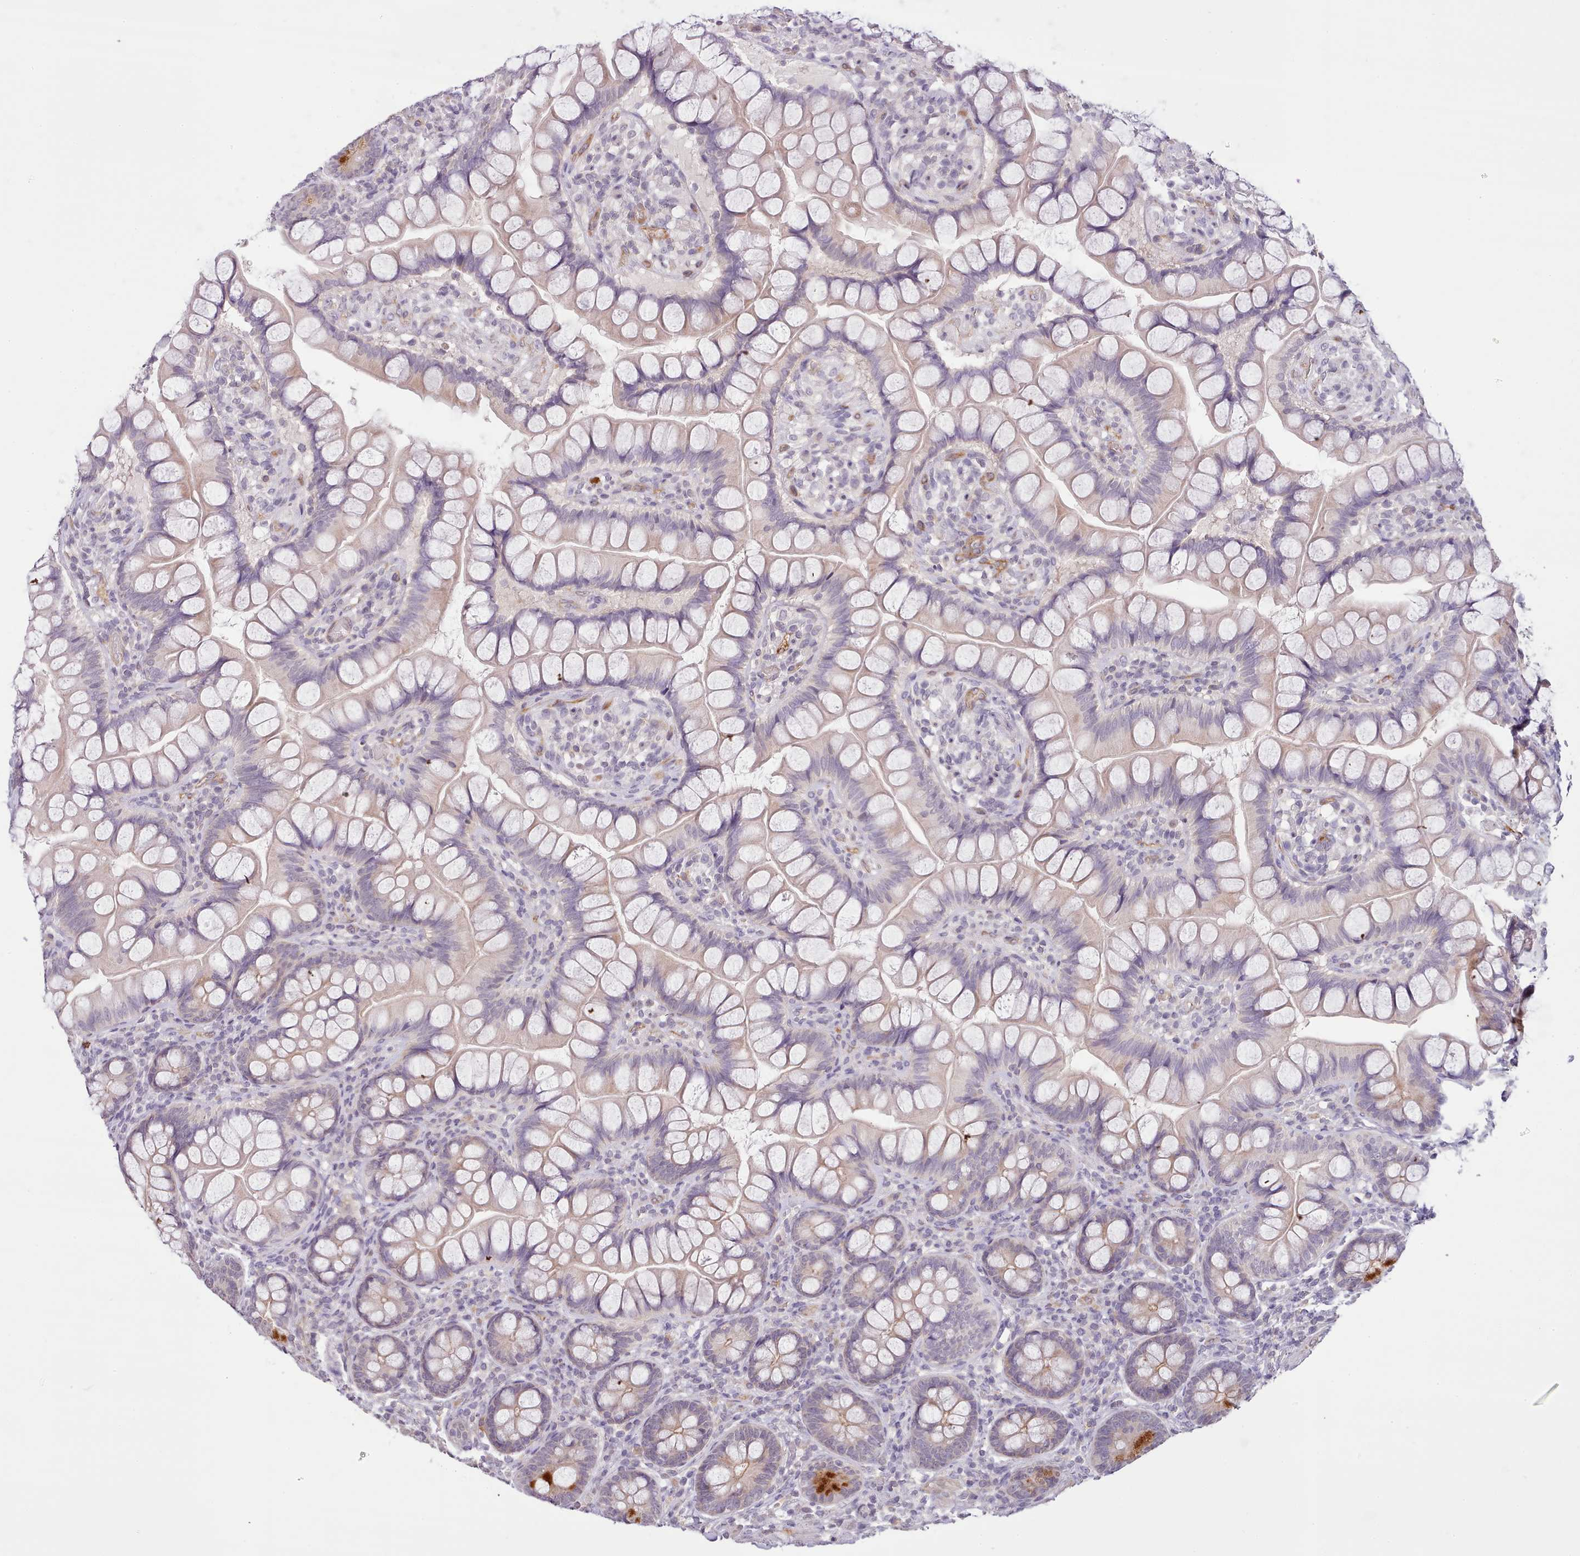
{"staining": {"intensity": "strong", "quantity": "<25%", "location": "cytoplasmic/membranous"}, "tissue": "small intestine", "cell_type": "Glandular cells", "image_type": "normal", "snomed": [{"axis": "morphology", "description": "Normal tissue, NOS"}, {"axis": "topography", "description": "Small intestine"}], "caption": "A micrograph showing strong cytoplasmic/membranous expression in about <25% of glandular cells in benign small intestine, as visualized by brown immunohistochemical staining.", "gene": "ZNF658", "patient": {"sex": "male", "age": 70}}